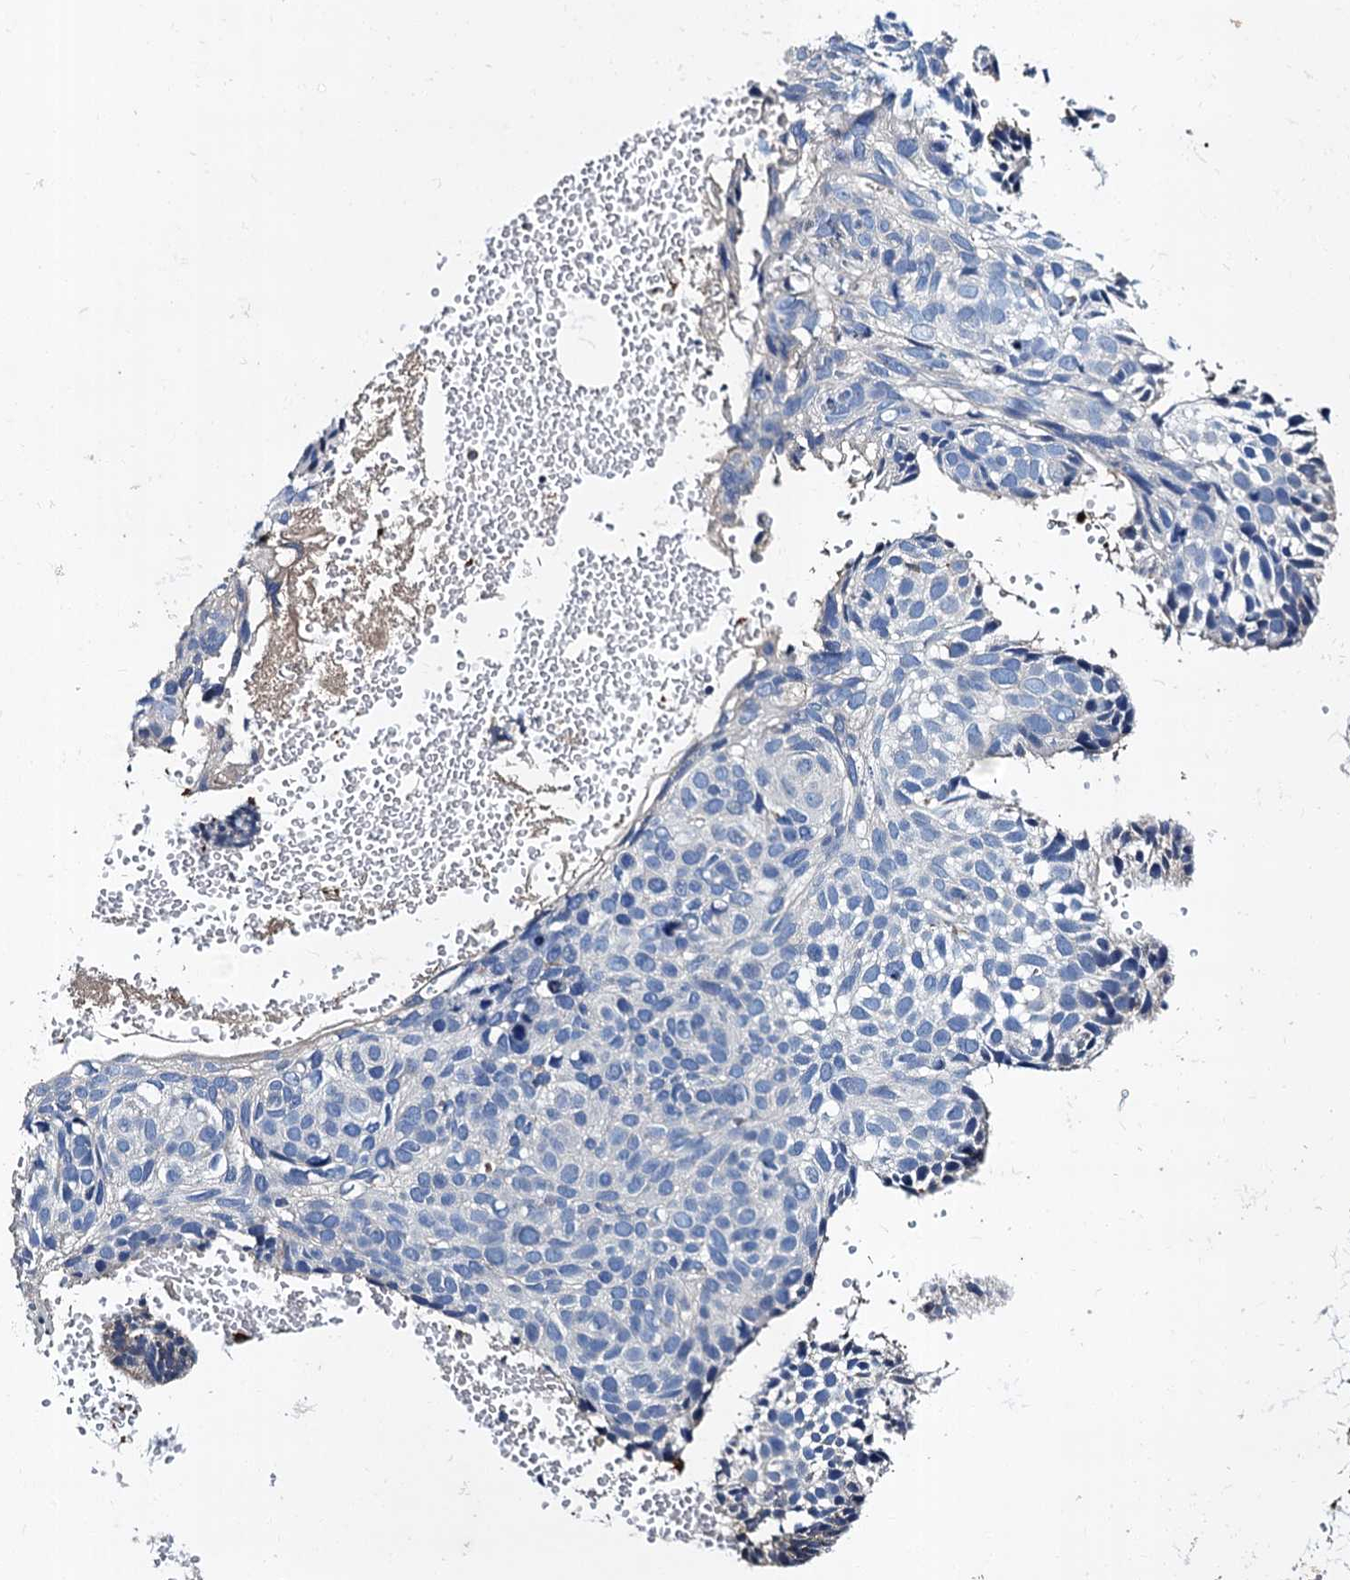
{"staining": {"intensity": "negative", "quantity": "none", "location": "none"}, "tissue": "skin cancer", "cell_type": "Tumor cells", "image_type": "cancer", "snomed": [{"axis": "morphology", "description": "Normal tissue, NOS"}, {"axis": "morphology", "description": "Basal cell carcinoma"}, {"axis": "topography", "description": "Skin"}], "caption": "Immunohistochemistry (IHC) image of neoplastic tissue: skin basal cell carcinoma stained with DAB demonstrates no significant protein expression in tumor cells.", "gene": "CACNA1C", "patient": {"sex": "male", "age": 66}}